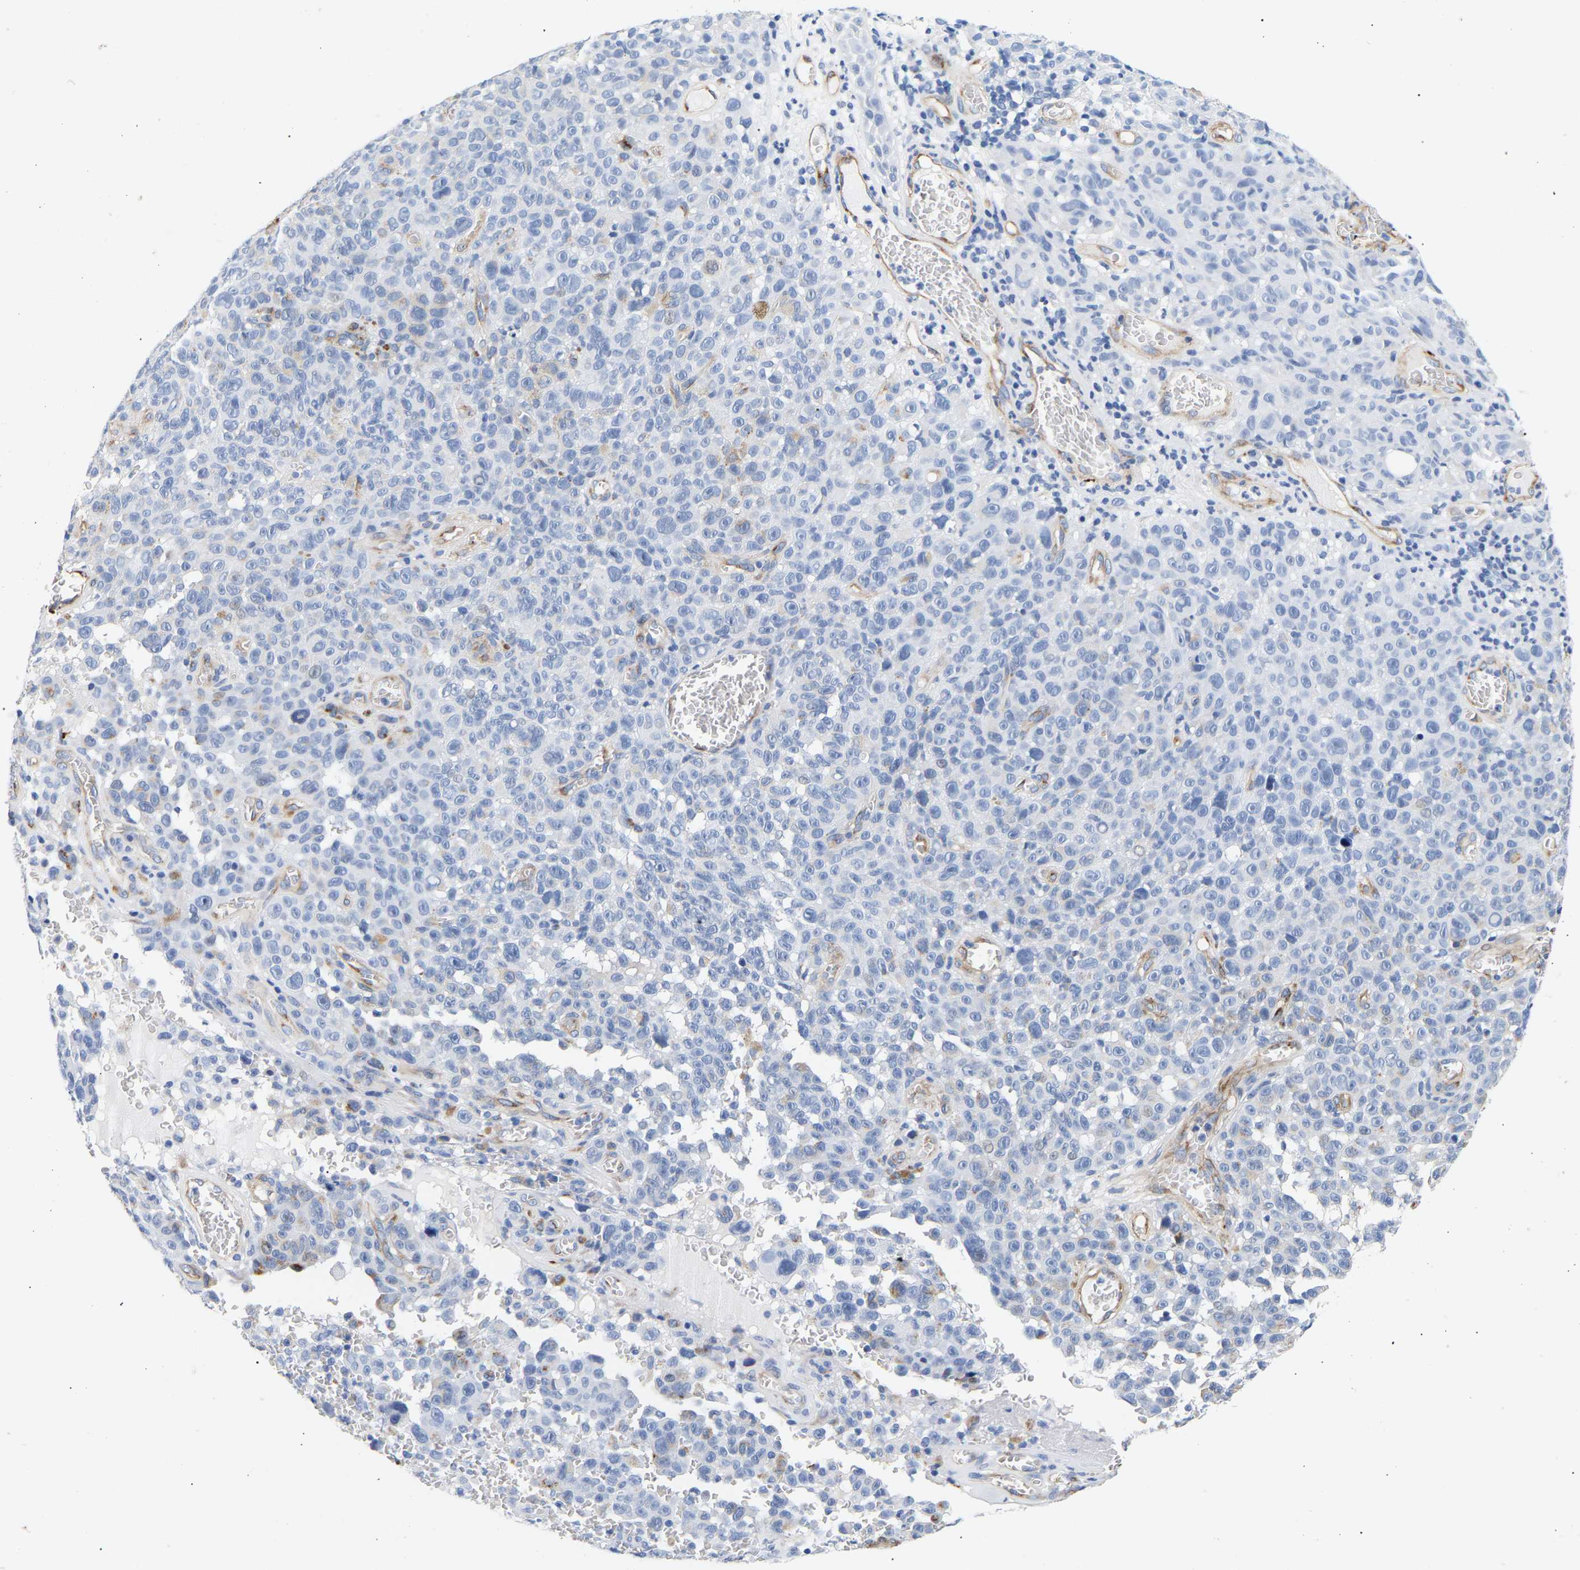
{"staining": {"intensity": "negative", "quantity": "none", "location": "none"}, "tissue": "melanoma", "cell_type": "Tumor cells", "image_type": "cancer", "snomed": [{"axis": "morphology", "description": "Malignant melanoma, NOS"}, {"axis": "topography", "description": "Skin"}], "caption": "Melanoma was stained to show a protein in brown. There is no significant expression in tumor cells.", "gene": "IGFBP7", "patient": {"sex": "female", "age": 82}}